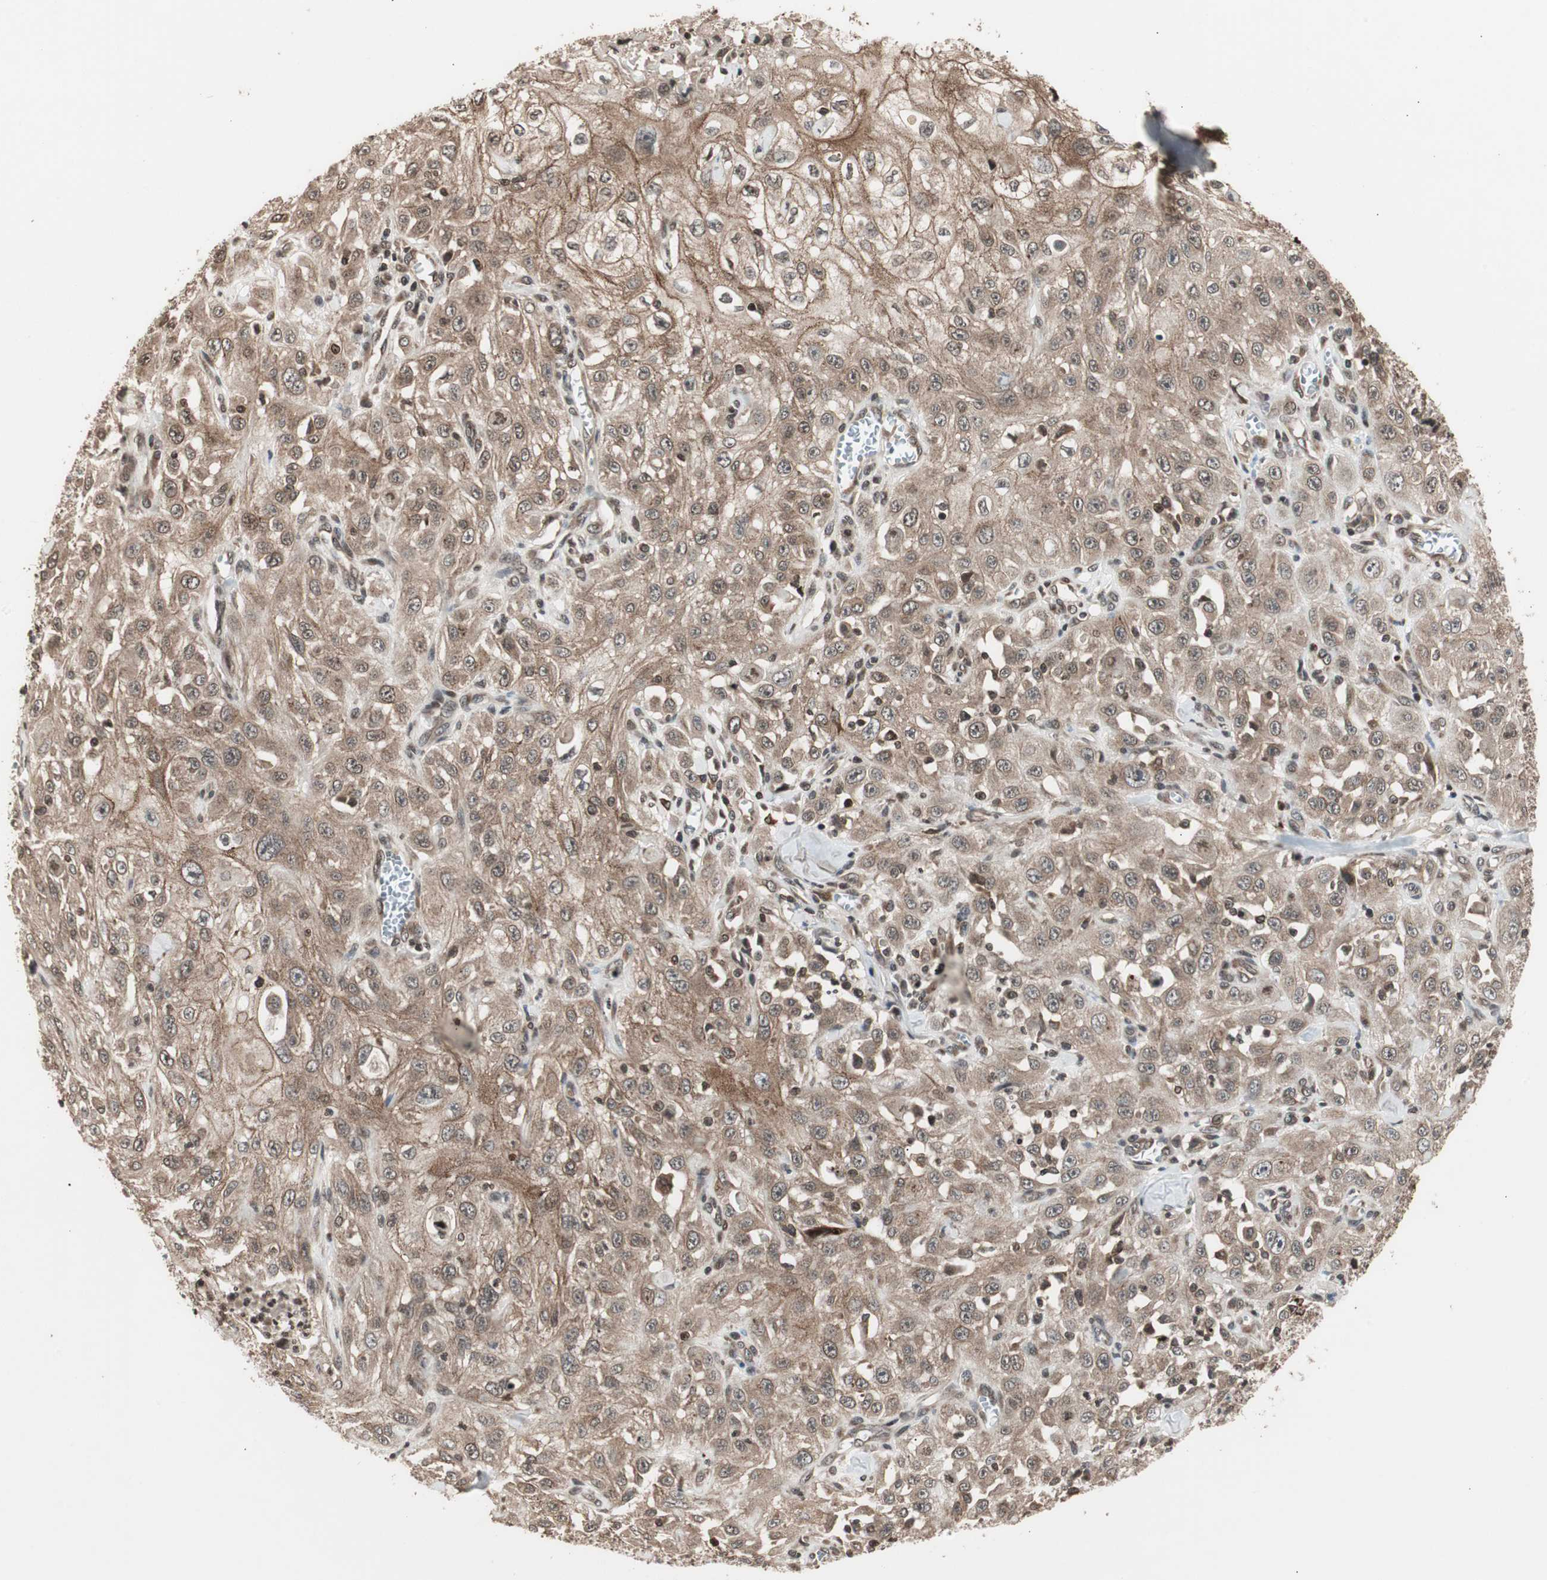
{"staining": {"intensity": "moderate", "quantity": ">75%", "location": "cytoplasmic/membranous,nuclear"}, "tissue": "skin cancer", "cell_type": "Tumor cells", "image_type": "cancer", "snomed": [{"axis": "morphology", "description": "Squamous cell carcinoma, NOS"}, {"axis": "morphology", "description": "Squamous cell carcinoma, metastatic, NOS"}, {"axis": "topography", "description": "Skin"}, {"axis": "topography", "description": "Lymph node"}], "caption": "Immunohistochemistry (IHC) photomicrograph of skin squamous cell carcinoma stained for a protein (brown), which shows medium levels of moderate cytoplasmic/membranous and nuclear expression in approximately >75% of tumor cells.", "gene": "ZFC3H1", "patient": {"sex": "male", "age": 75}}